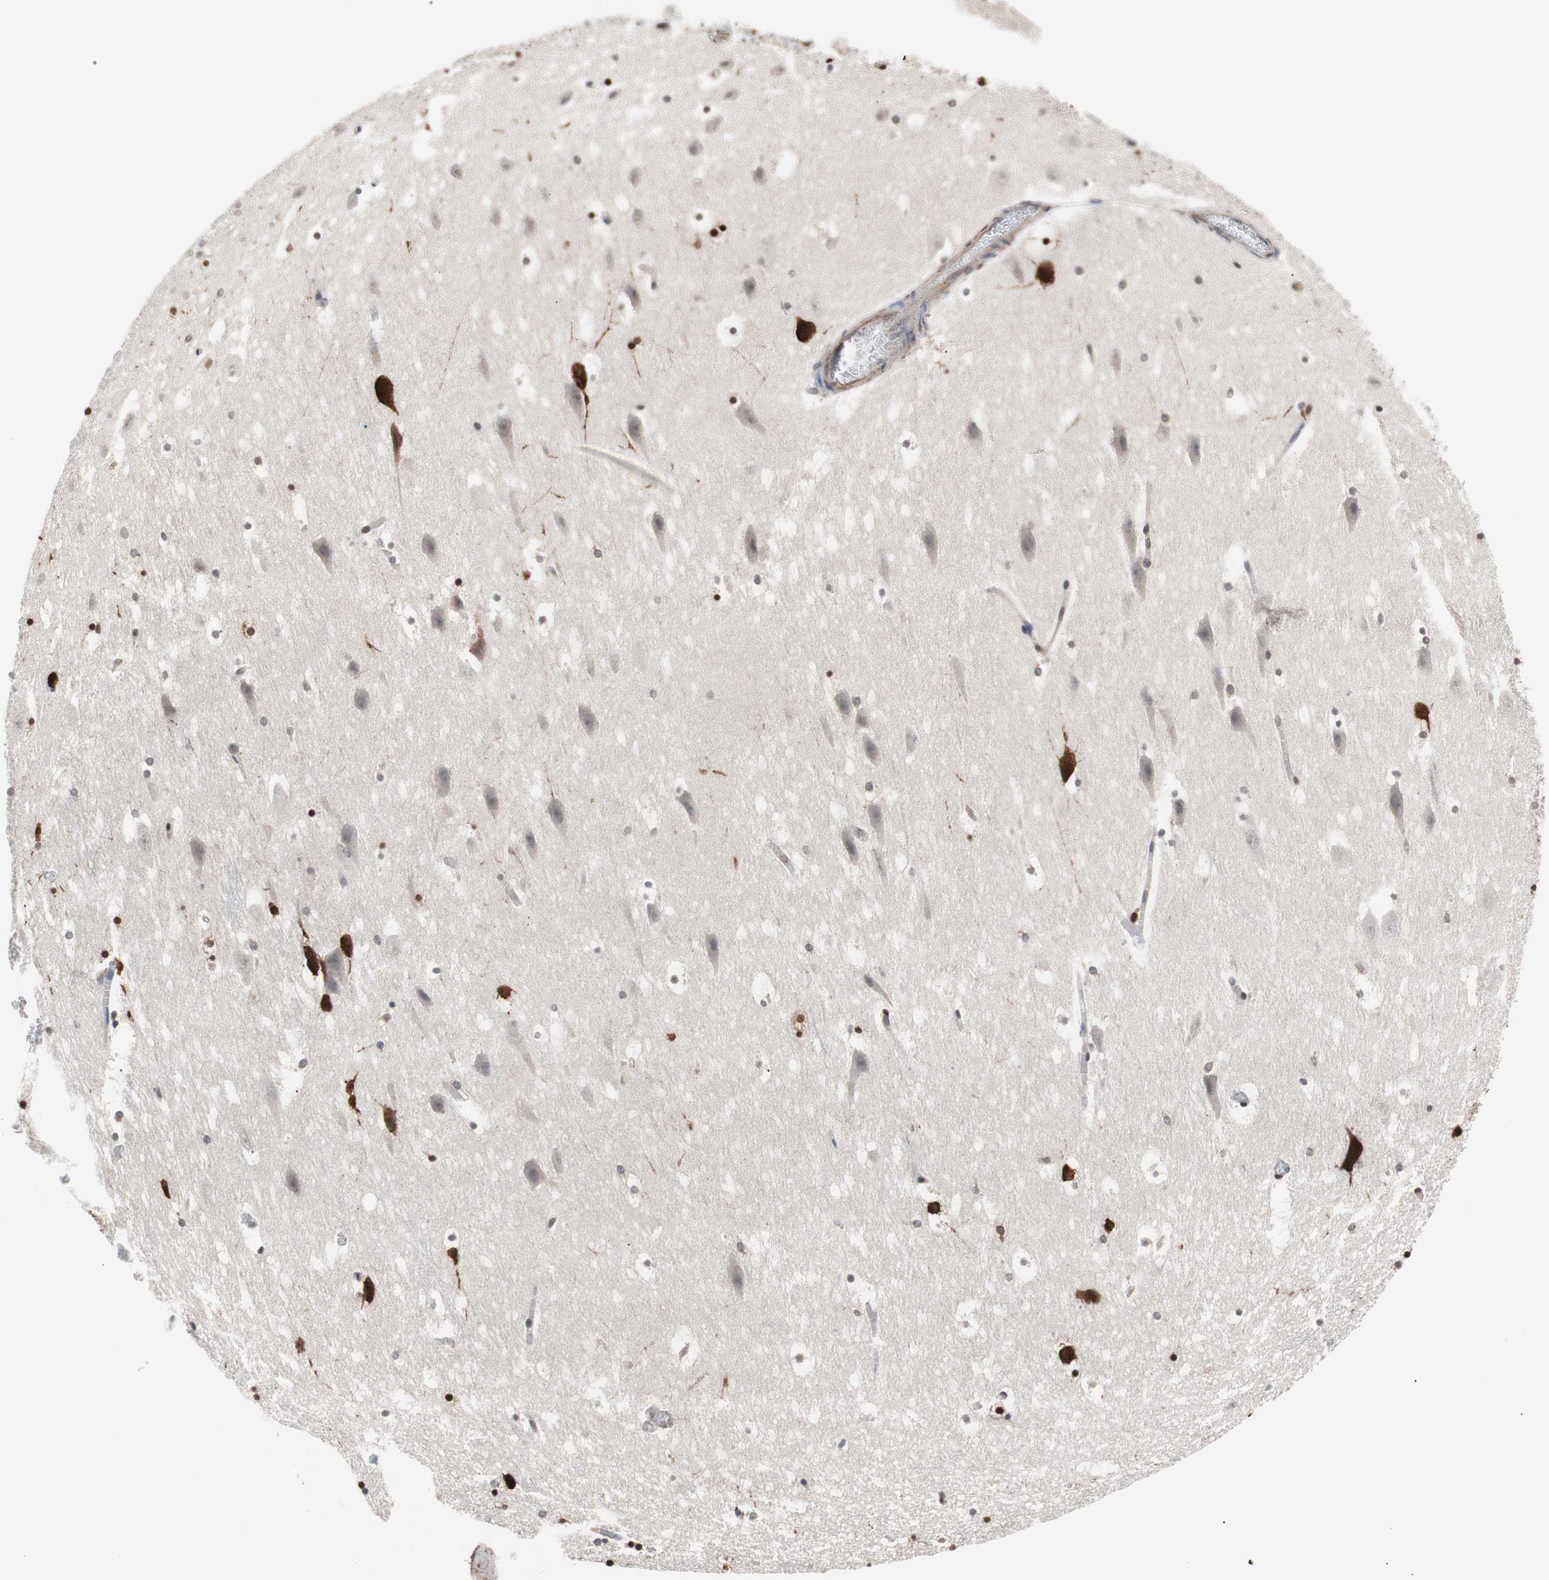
{"staining": {"intensity": "moderate", "quantity": ">75%", "location": "cytoplasmic/membranous"}, "tissue": "hippocampus", "cell_type": "Glial cells", "image_type": "normal", "snomed": [{"axis": "morphology", "description": "Normal tissue, NOS"}, {"axis": "topography", "description": "Hippocampus"}], "caption": "Normal hippocampus shows moderate cytoplasmic/membranous staining in about >75% of glial cells.", "gene": "IRS1", "patient": {"sex": "male", "age": 45}}